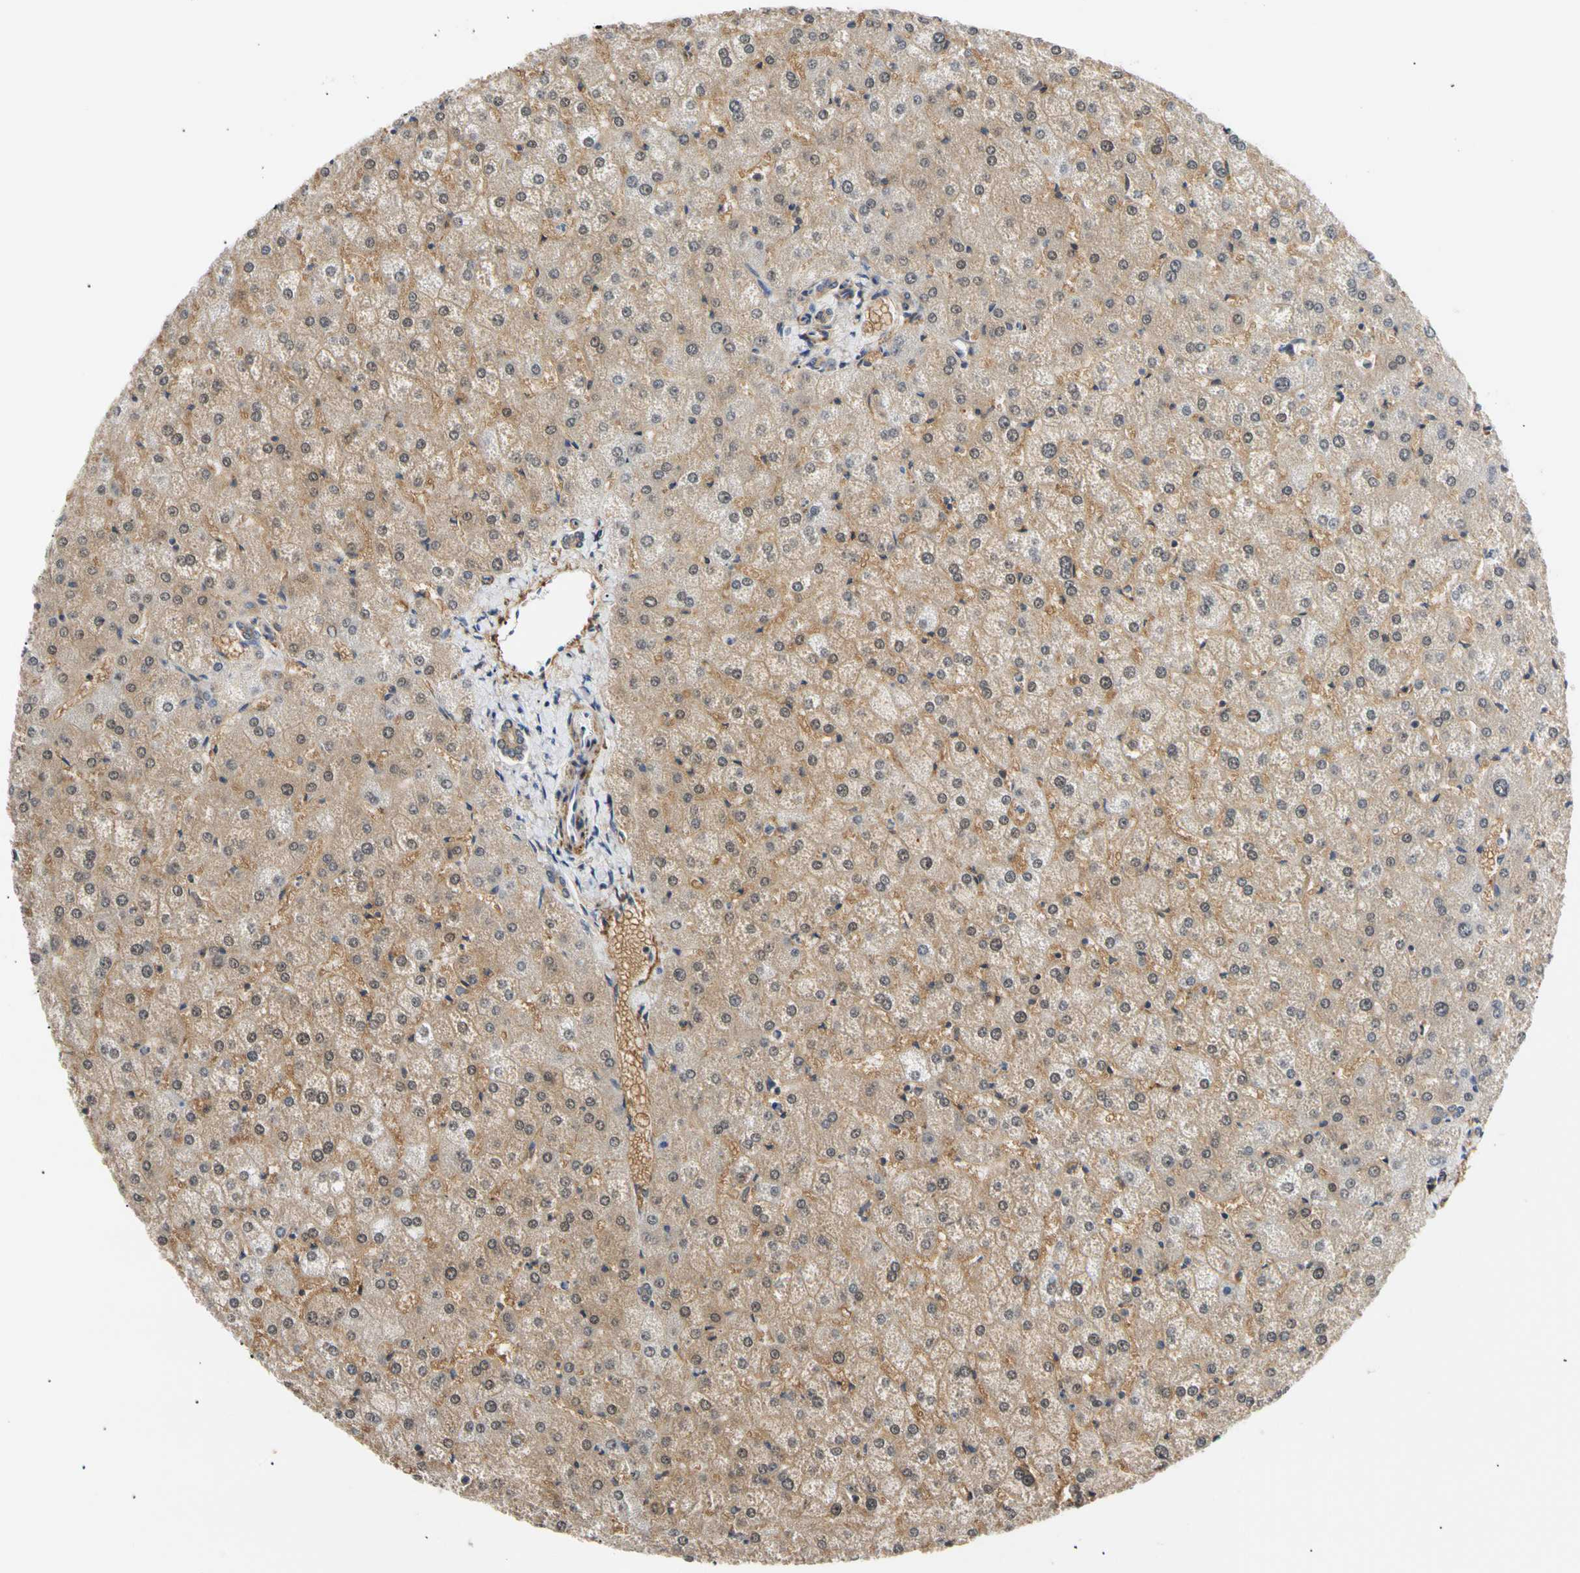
{"staining": {"intensity": "weak", "quantity": ">75%", "location": "cytoplasmic/membranous"}, "tissue": "liver", "cell_type": "Cholangiocytes", "image_type": "normal", "snomed": [{"axis": "morphology", "description": "Normal tissue, NOS"}, {"axis": "topography", "description": "Liver"}], "caption": "An immunohistochemistry (IHC) micrograph of benign tissue is shown. Protein staining in brown shows weak cytoplasmic/membranous positivity in liver within cholangiocytes. (DAB = brown stain, brightfield microscopy at high magnification).", "gene": "SEC23B", "patient": {"sex": "female", "age": 32}}